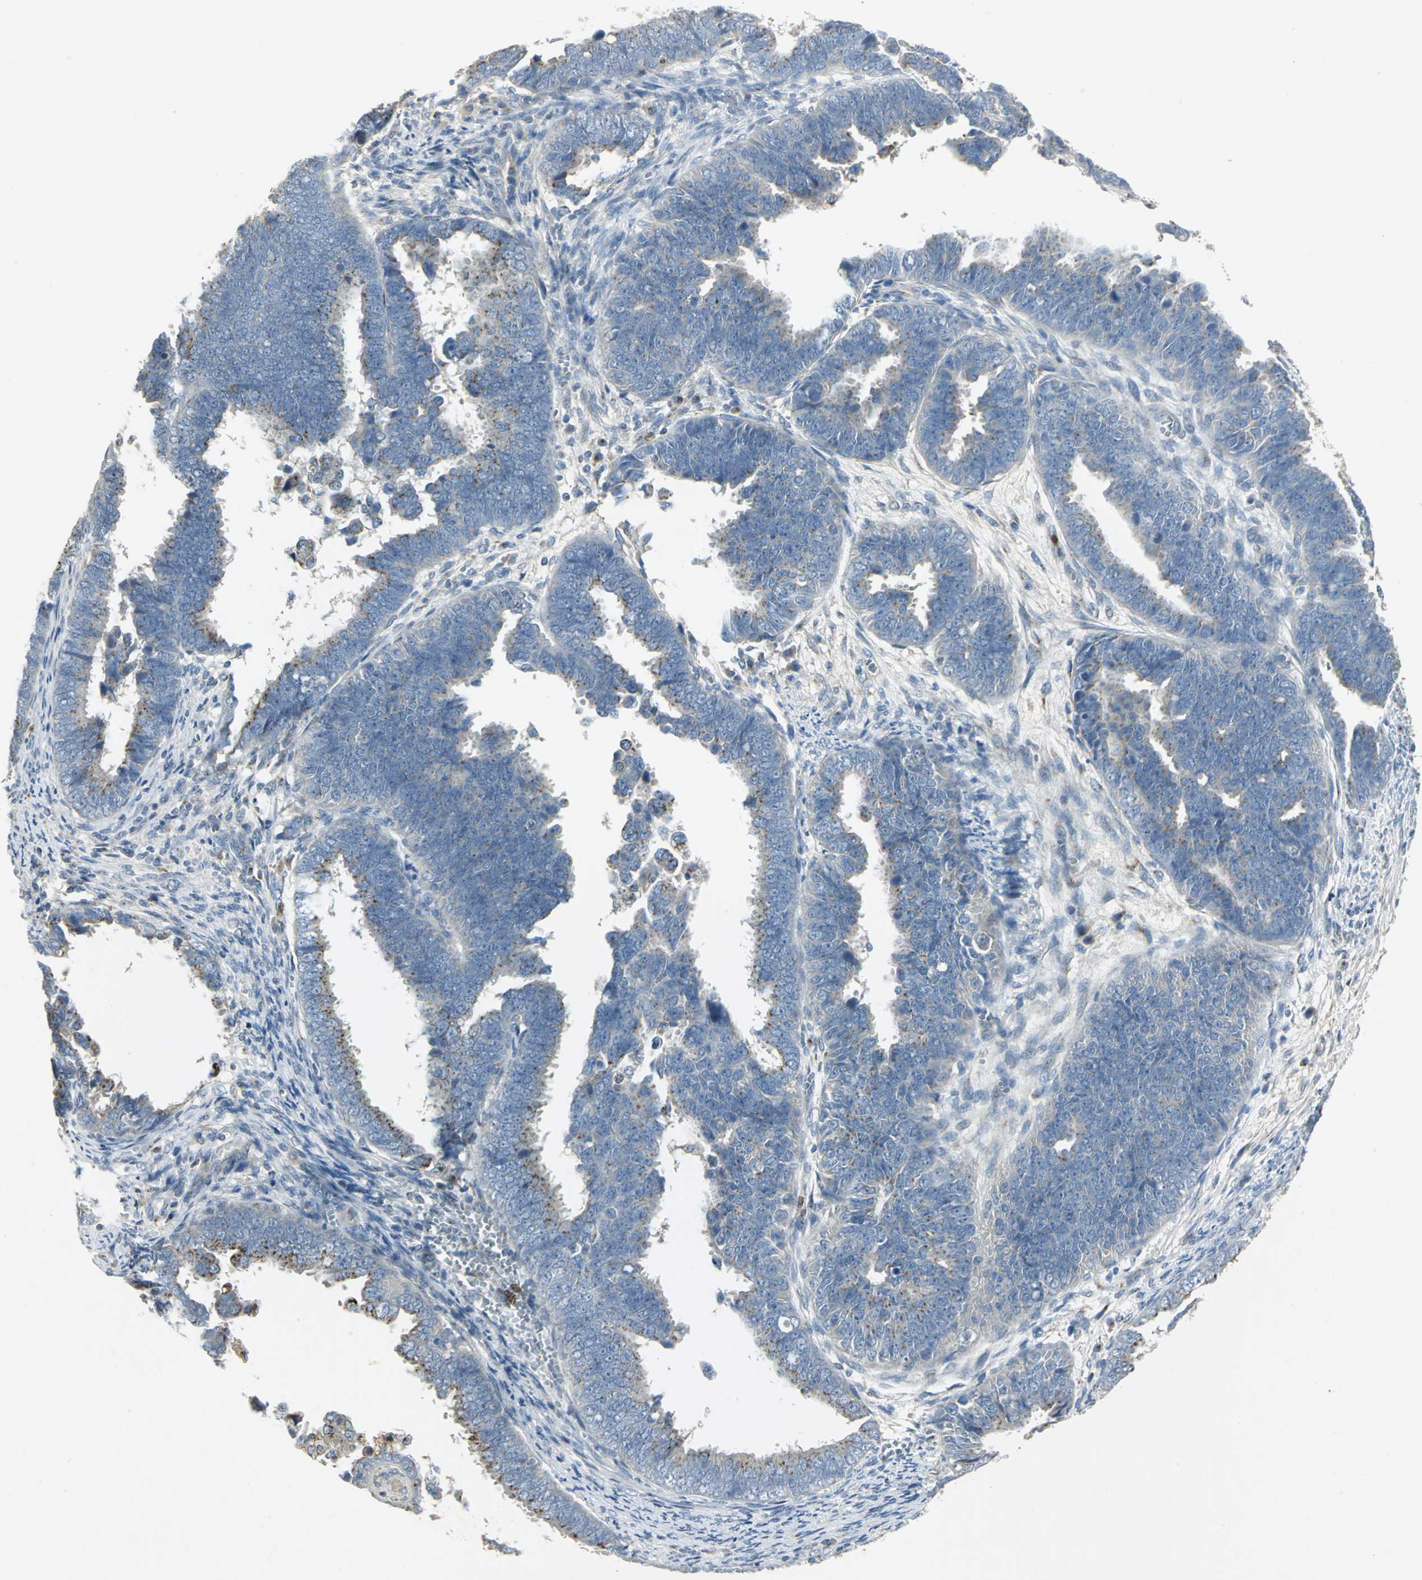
{"staining": {"intensity": "moderate", "quantity": "25%-75%", "location": "cytoplasmic/membranous"}, "tissue": "endometrial cancer", "cell_type": "Tumor cells", "image_type": "cancer", "snomed": [{"axis": "morphology", "description": "Adenocarcinoma, NOS"}, {"axis": "topography", "description": "Endometrium"}], "caption": "Endometrial adenocarcinoma stained for a protein demonstrates moderate cytoplasmic/membranous positivity in tumor cells.", "gene": "TM9SF2", "patient": {"sex": "female", "age": 75}}